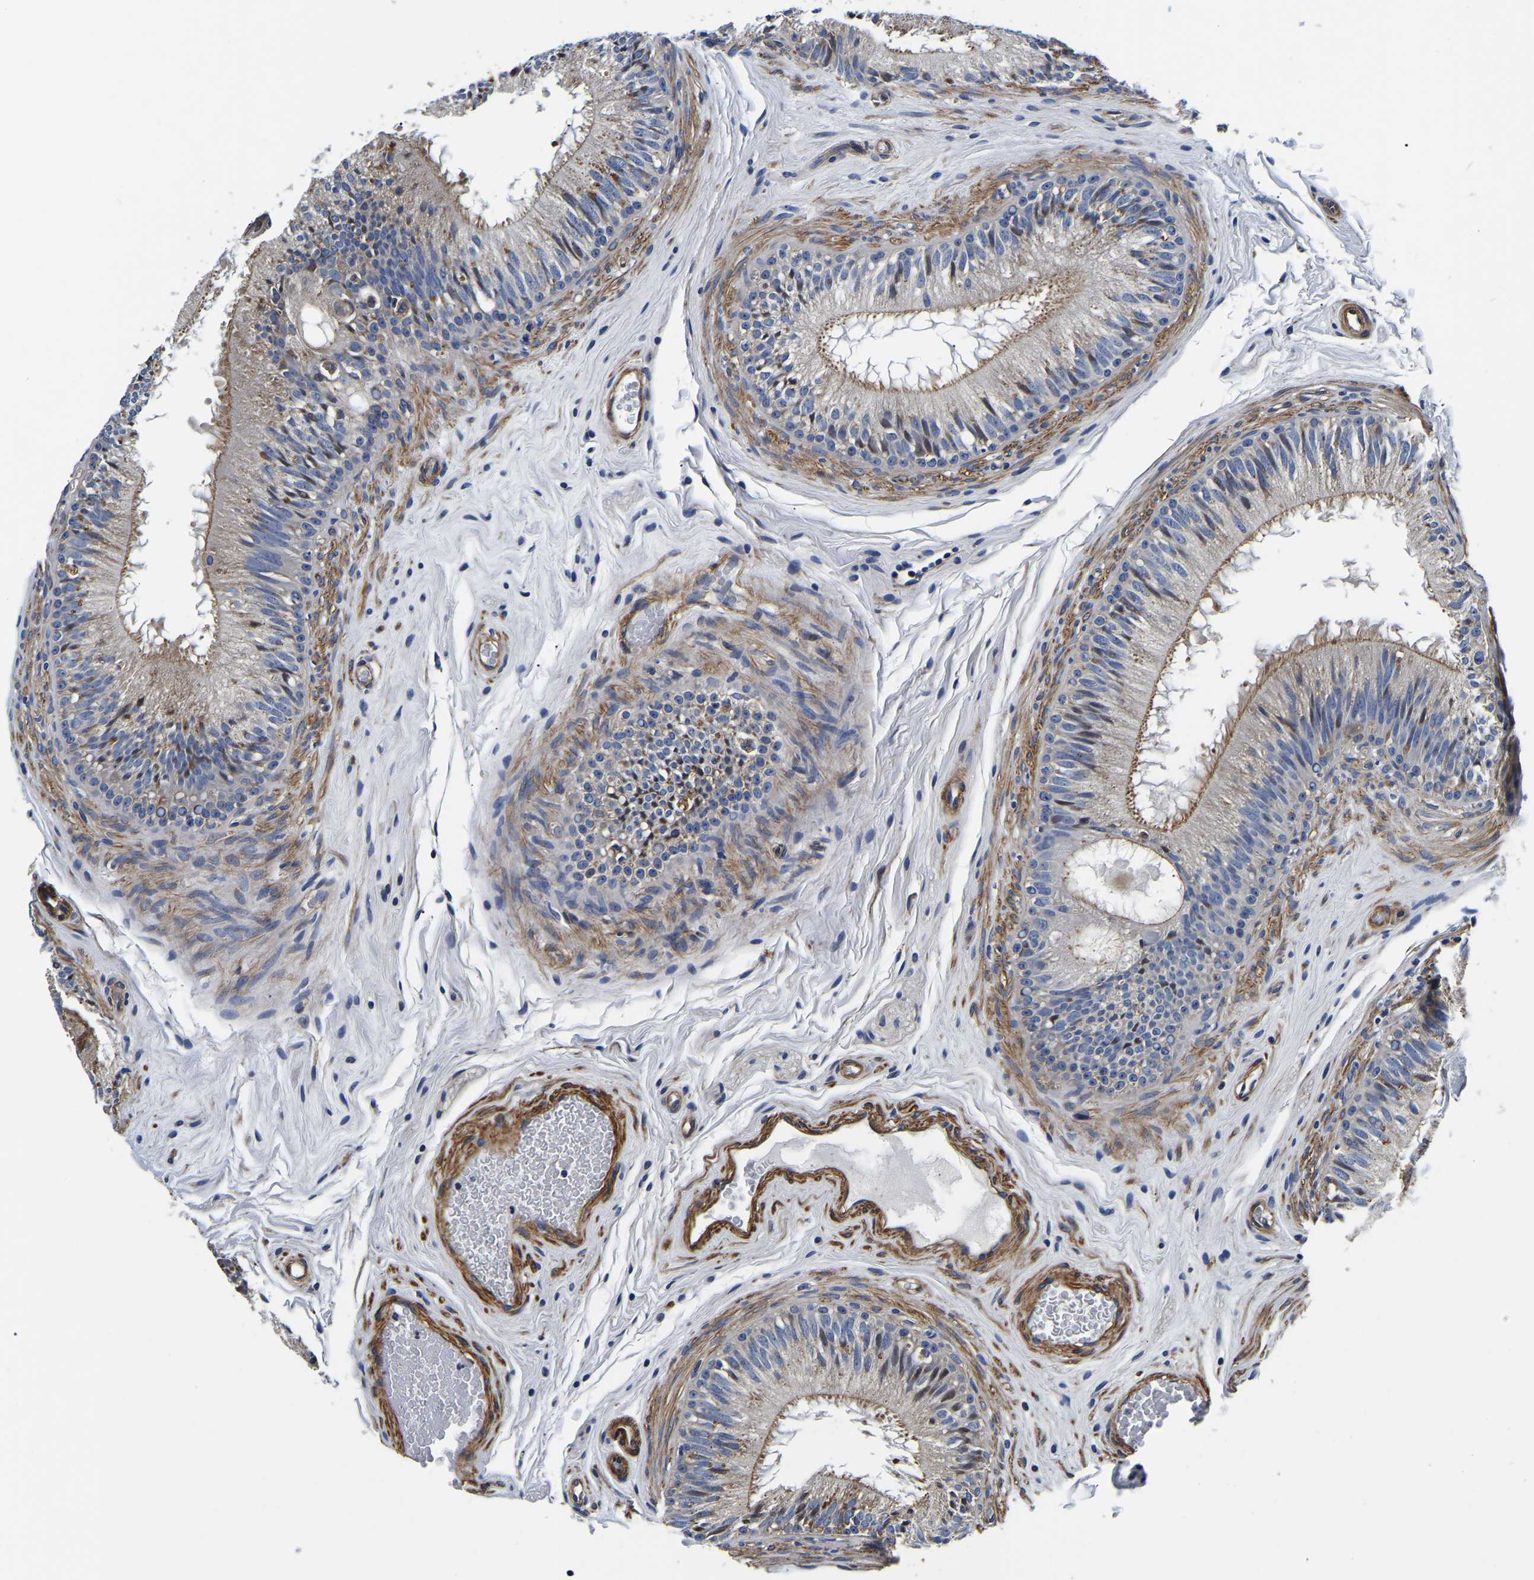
{"staining": {"intensity": "moderate", "quantity": "25%-75%", "location": "cytoplasmic/membranous"}, "tissue": "epididymis", "cell_type": "Glandular cells", "image_type": "normal", "snomed": [{"axis": "morphology", "description": "Normal tissue, NOS"}, {"axis": "topography", "description": "Testis"}, {"axis": "topography", "description": "Epididymis"}], "caption": "Epididymis stained with immunohistochemistry (IHC) reveals moderate cytoplasmic/membranous expression in about 25%-75% of glandular cells.", "gene": "KCTD17", "patient": {"sex": "male", "age": 36}}